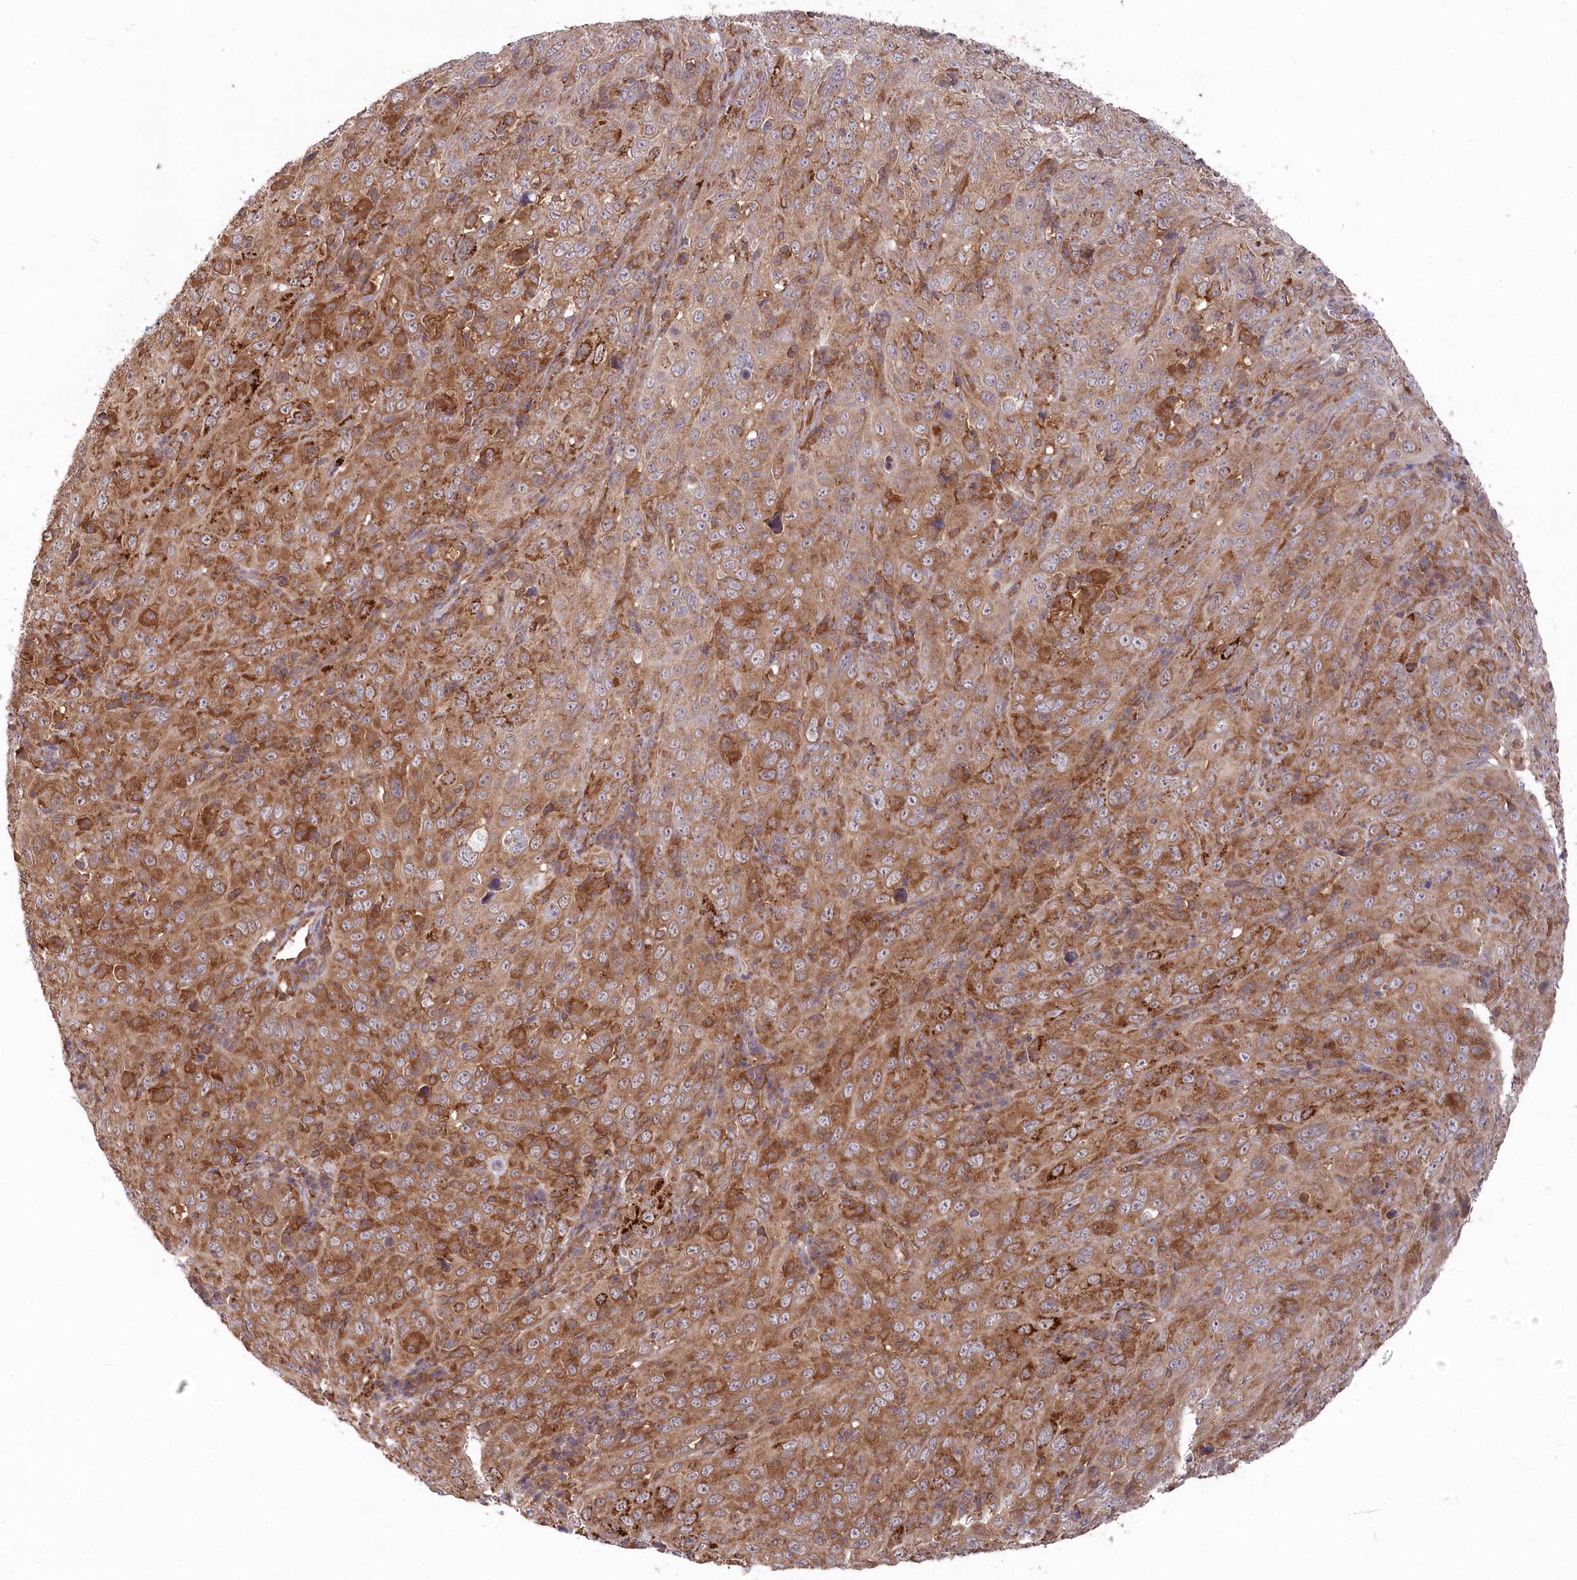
{"staining": {"intensity": "moderate", "quantity": ">75%", "location": "cytoplasmic/membranous"}, "tissue": "cervical cancer", "cell_type": "Tumor cells", "image_type": "cancer", "snomed": [{"axis": "morphology", "description": "Squamous cell carcinoma, NOS"}, {"axis": "topography", "description": "Cervix"}], "caption": "Approximately >75% of tumor cells in human cervical cancer display moderate cytoplasmic/membranous protein positivity as visualized by brown immunohistochemical staining.", "gene": "PPP1R21", "patient": {"sex": "female", "age": 46}}